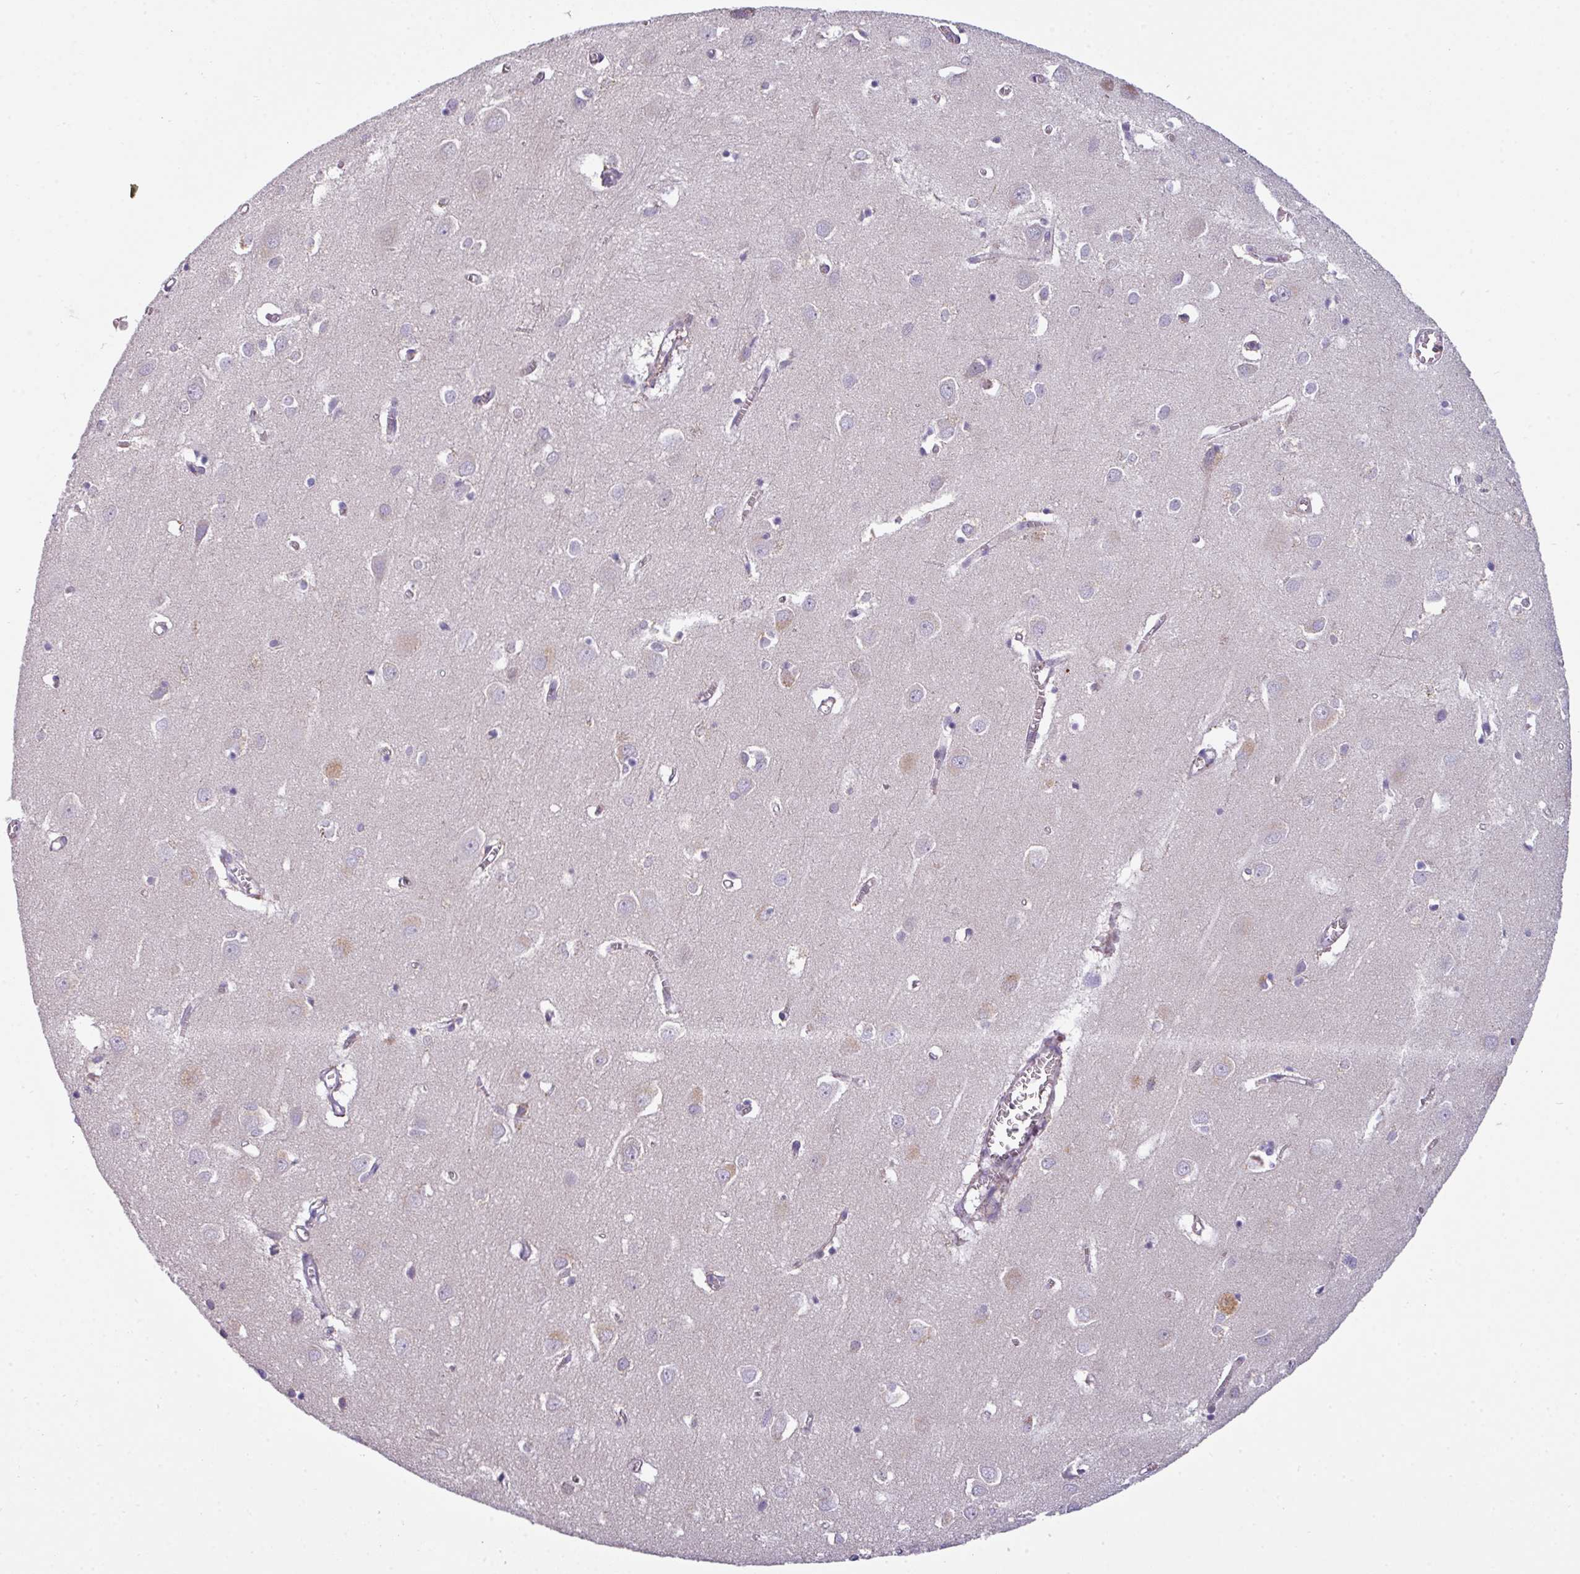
{"staining": {"intensity": "negative", "quantity": "none", "location": "none"}, "tissue": "cerebral cortex", "cell_type": "Endothelial cells", "image_type": "normal", "snomed": [{"axis": "morphology", "description": "Normal tissue, NOS"}, {"axis": "topography", "description": "Cerebral cortex"}], "caption": "The photomicrograph reveals no significant staining in endothelial cells of cerebral cortex.", "gene": "C2orf68", "patient": {"sex": "male", "age": 70}}